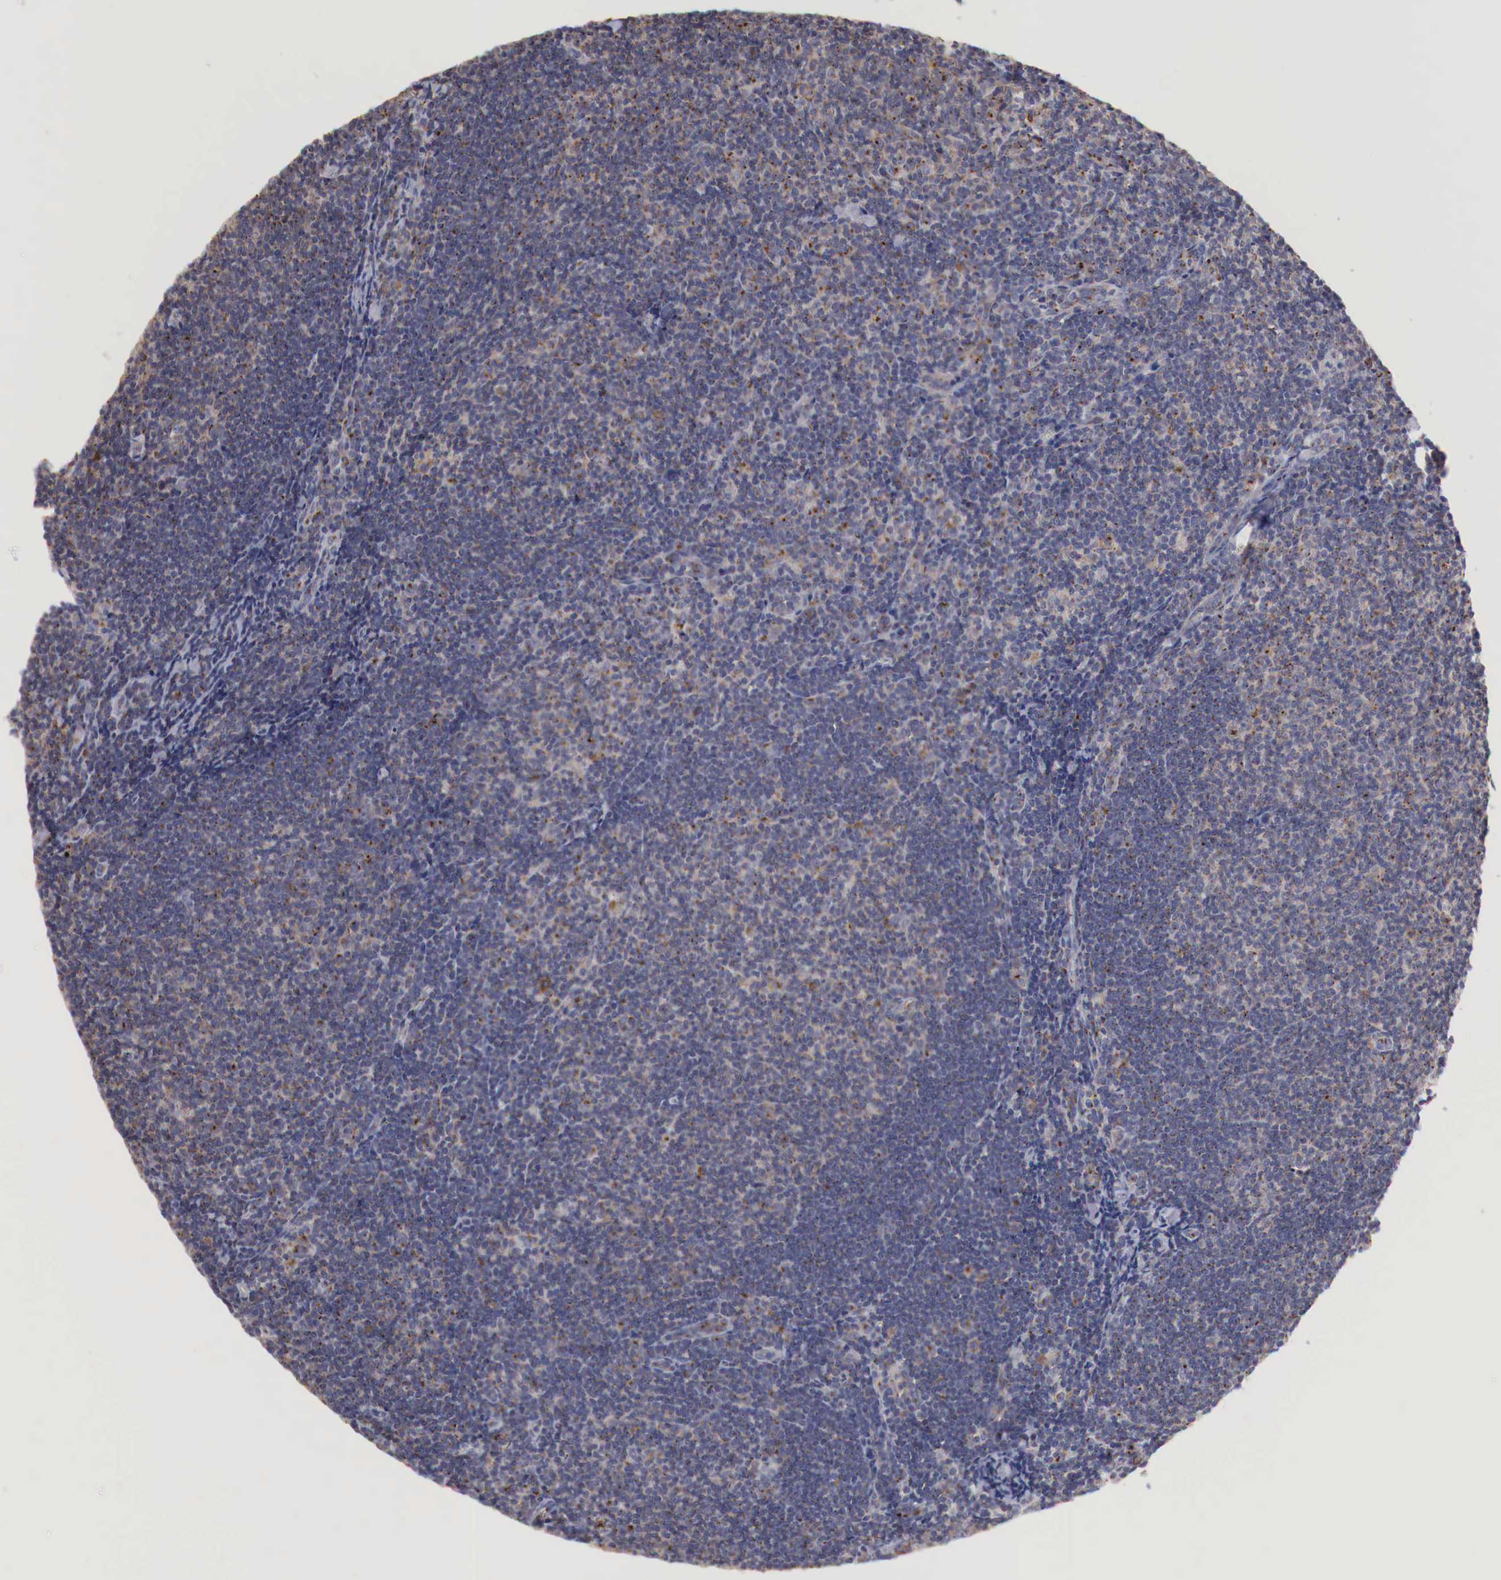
{"staining": {"intensity": "moderate", "quantity": "25%-75%", "location": "cytoplasmic/membranous"}, "tissue": "lymphoma", "cell_type": "Tumor cells", "image_type": "cancer", "snomed": [{"axis": "morphology", "description": "Malignant lymphoma, non-Hodgkin's type, Low grade"}, {"axis": "topography", "description": "Lymph node"}], "caption": "Immunohistochemistry (IHC) (DAB) staining of lymphoma shows moderate cytoplasmic/membranous protein positivity in approximately 25%-75% of tumor cells. The staining was performed using DAB (3,3'-diaminobenzidine) to visualize the protein expression in brown, while the nuclei were stained in blue with hematoxylin (Magnification: 20x).", "gene": "SYAP1", "patient": {"sex": "male", "age": 49}}